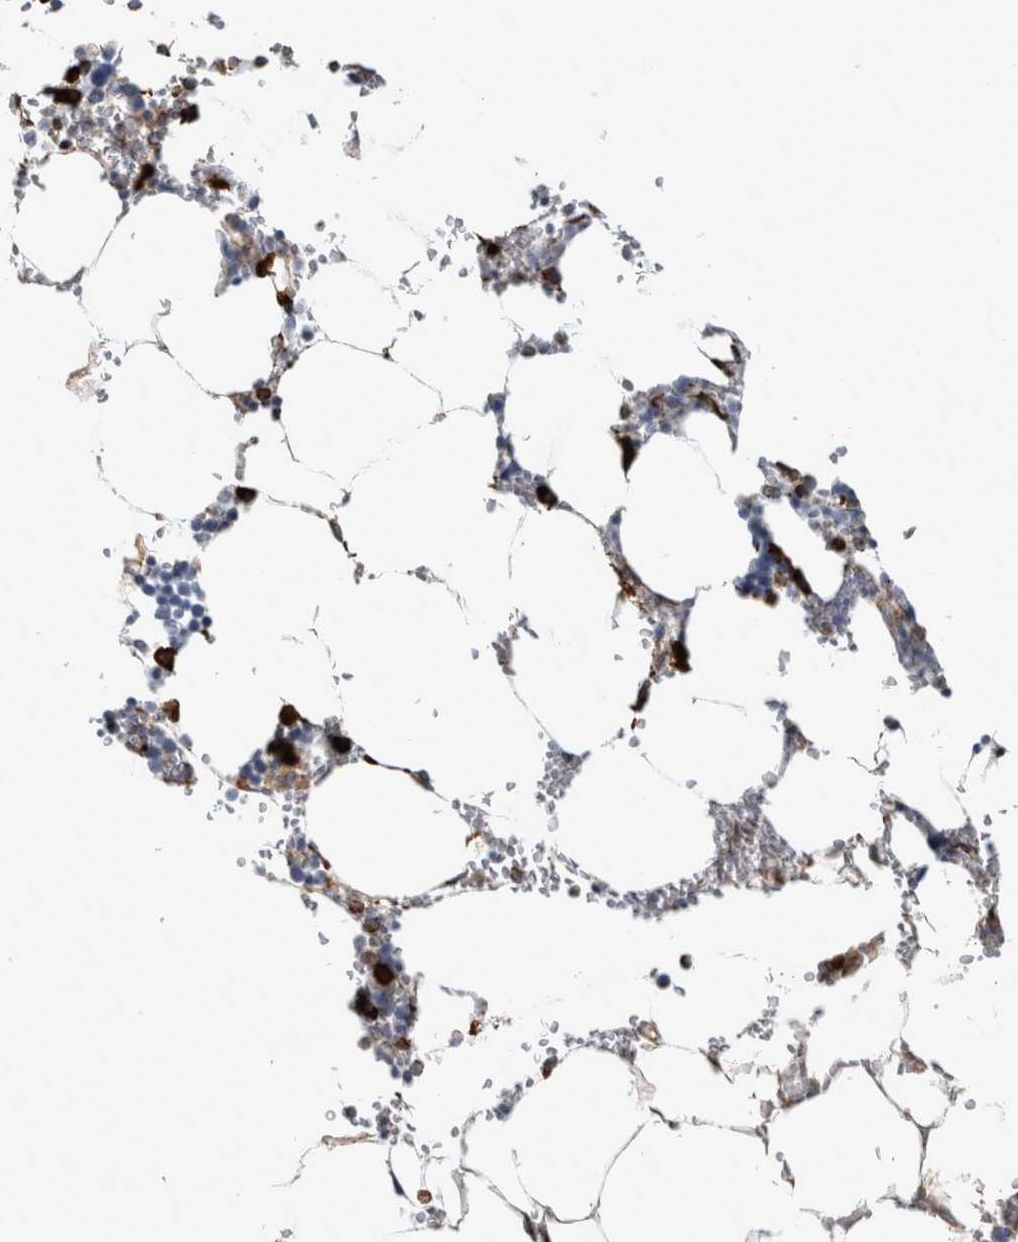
{"staining": {"intensity": "strong", "quantity": "25%-75%", "location": "cytoplasmic/membranous"}, "tissue": "bone marrow", "cell_type": "Hematopoietic cells", "image_type": "normal", "snomed": [{"axis": "morphology", "description": "Normal tissue, NOS"}, {"axis": "topography", "description": "Bone marrow"}], "caption": "Immunohistochemical staining of benign bone marrow shows strong cytoplasmic/membranous protein positivity in approximately 25%-75% of hematopoietic cells. (DAB (3,3'-diaminobenzidine) IHC with brightfield microscopy, high magnification).", "gene": "FHIP2B", "patient": {"sex": "male", "age": 70}}